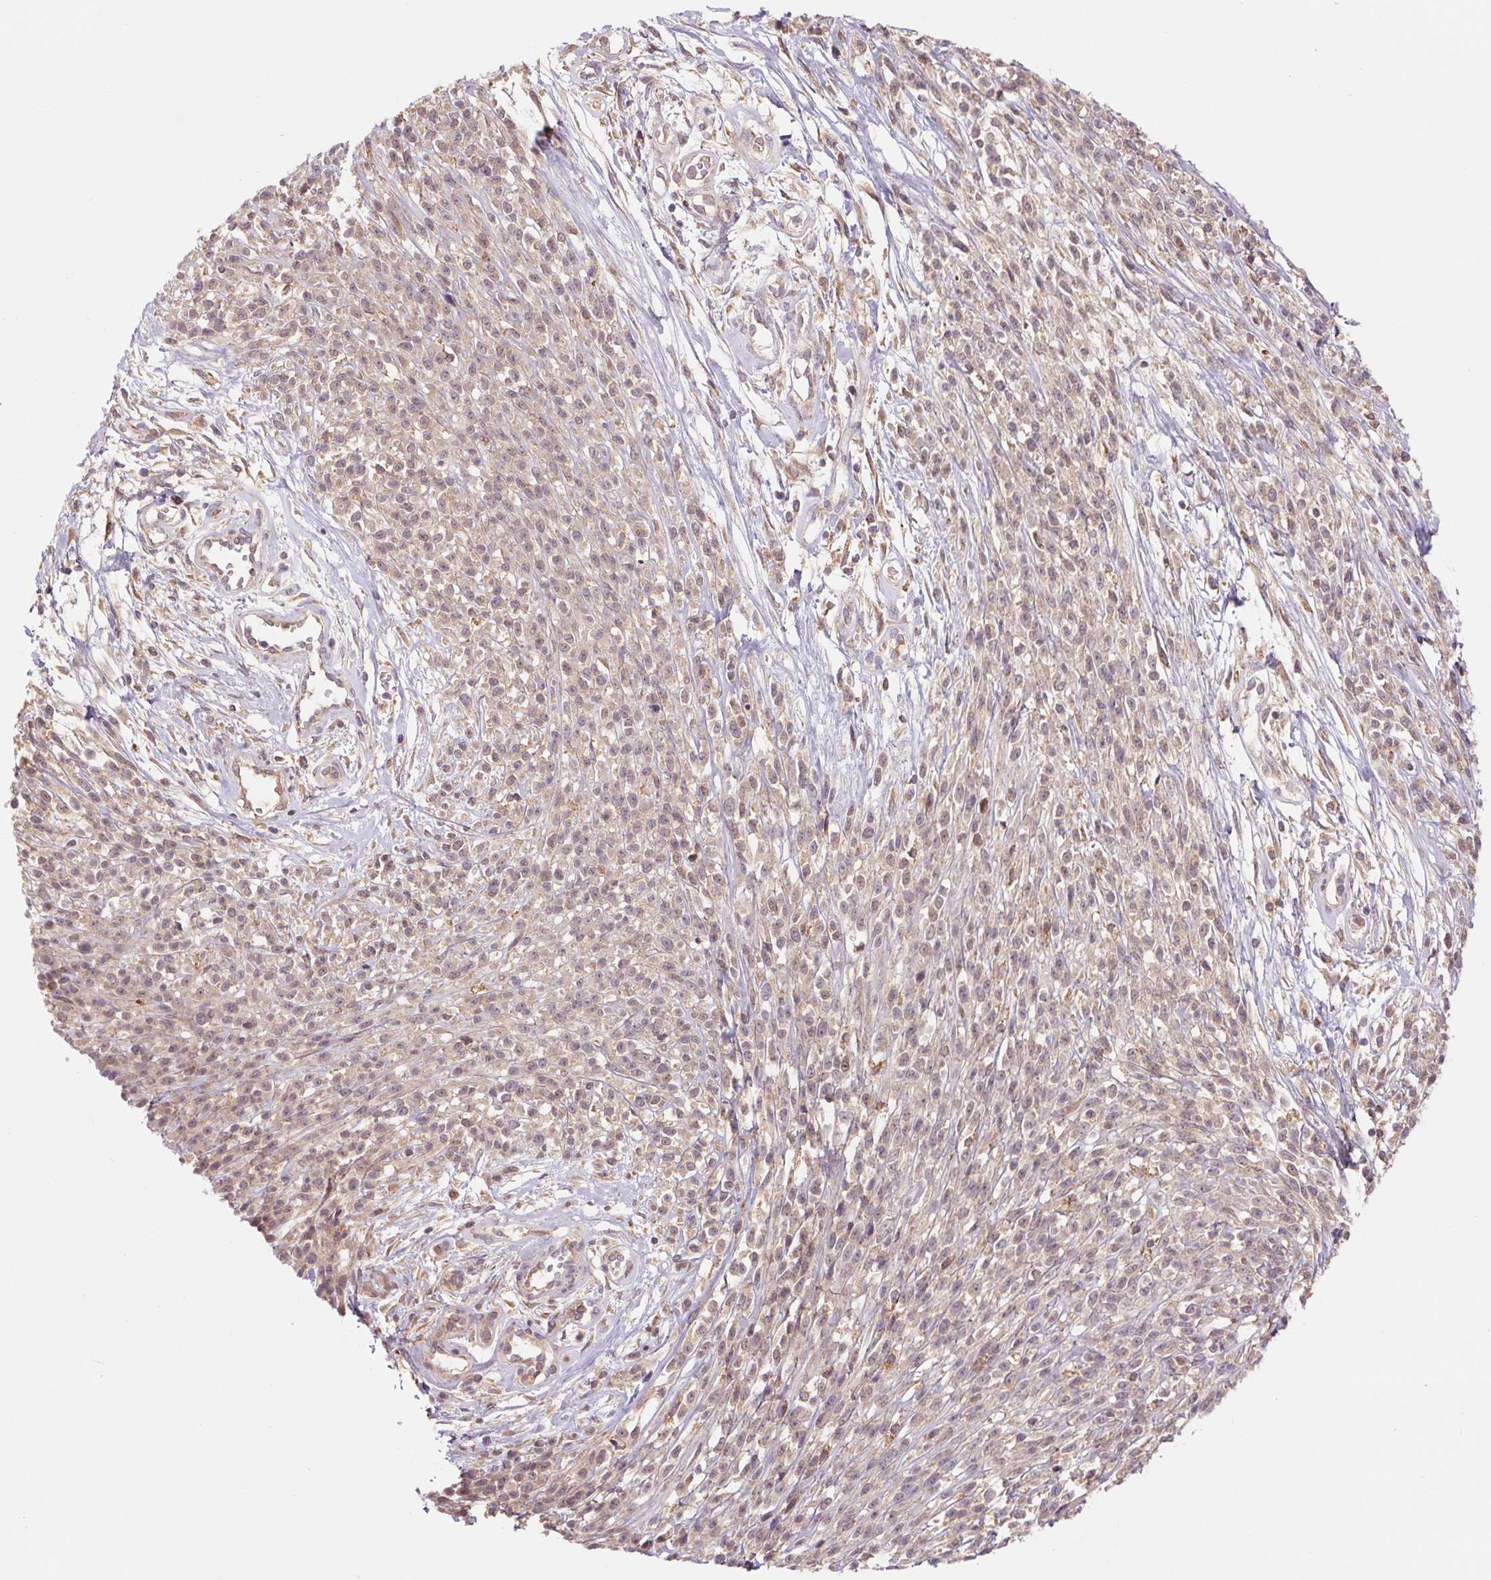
{"staining": {"intensity": "weak", "quantity": ">75%", "location": "cytoplasmic/membranous,nuclear"}, "tissue": "melanoma", "cell_type": "Tumor cells", "image_type": "cancer", "snomed": [{"axis": "morphology", "description": "Malignant melanoma, NOS"}, {"axis": "topography", "description": "Skin"}, {"axis": "topography", "description": "Skin of trunk"}], "caption": "An immunohistochemistry histopathology image of neoplastic tissue is shown. Protein staining in brown labels weak cytoplasmic/membranous and nuclear positivity in malignant melanoma within tumor cells. (DAB (3,3'-diaminobenzidine) IHC, brown staining for protein, blue staining for nuclei).", "gene": "KLHL20", "patient": {"sex": "male", "age": 74}}